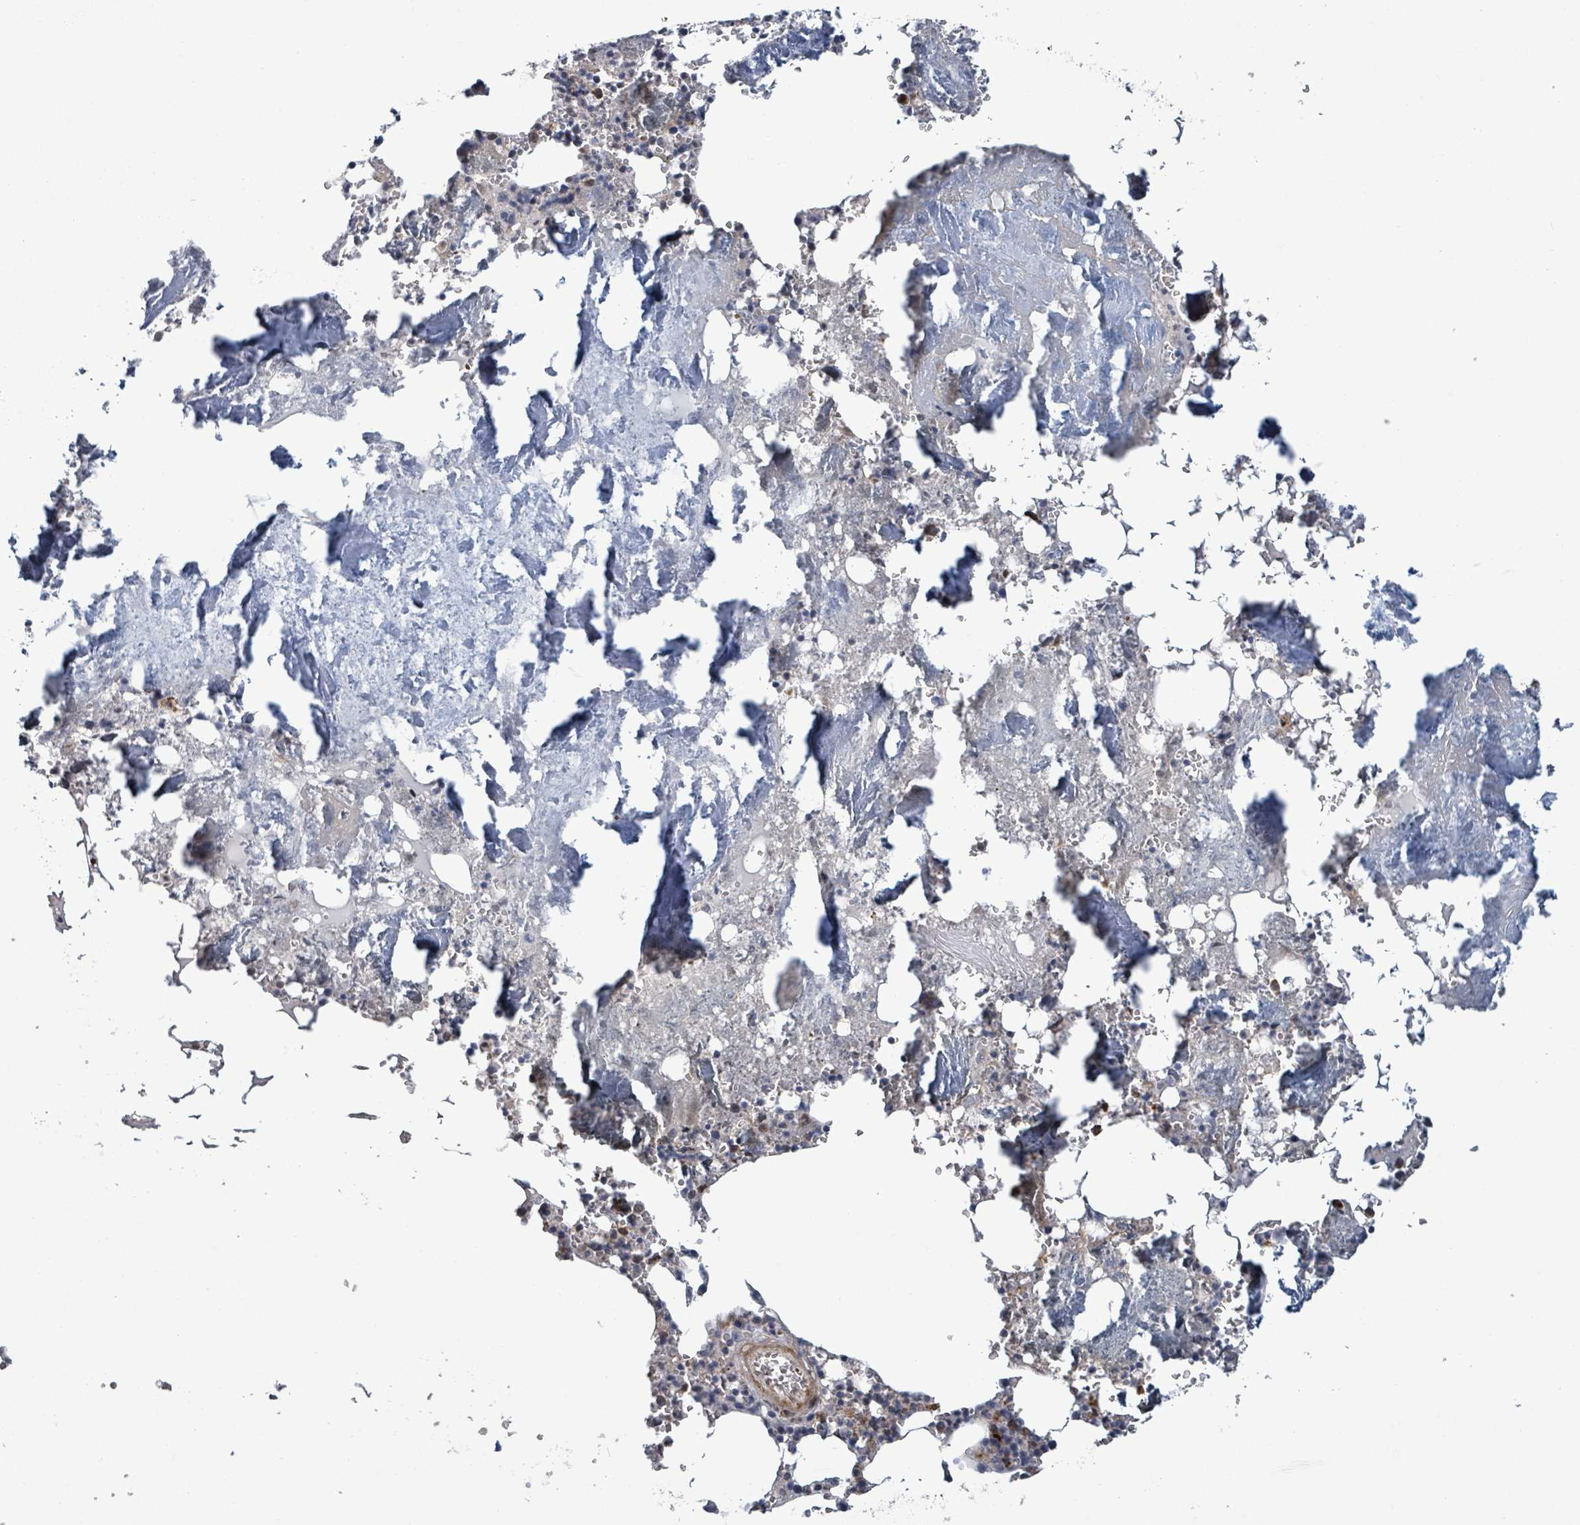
{"staining": {"intensity": "moderate", "quantity": "<25%", "location": "cytoplasmic/membranous"}, "tissue": "bone marrow", "cell_type": "Hematopoietic cells", "image_type": "normal", "snomed": [{"axis": "morphology", "description": "Normal tissue, NOS"}, {"axis": "topography", "description": "Bone marrow"}], "caption": "Human bone marrow stained for a protein (brown) displays moderate cytoplasmic/membranous positive staining in about <25% of hematopoietic cells.", "gene": "GTF3C1", "patient": {"sex": "male", "age": 54}}